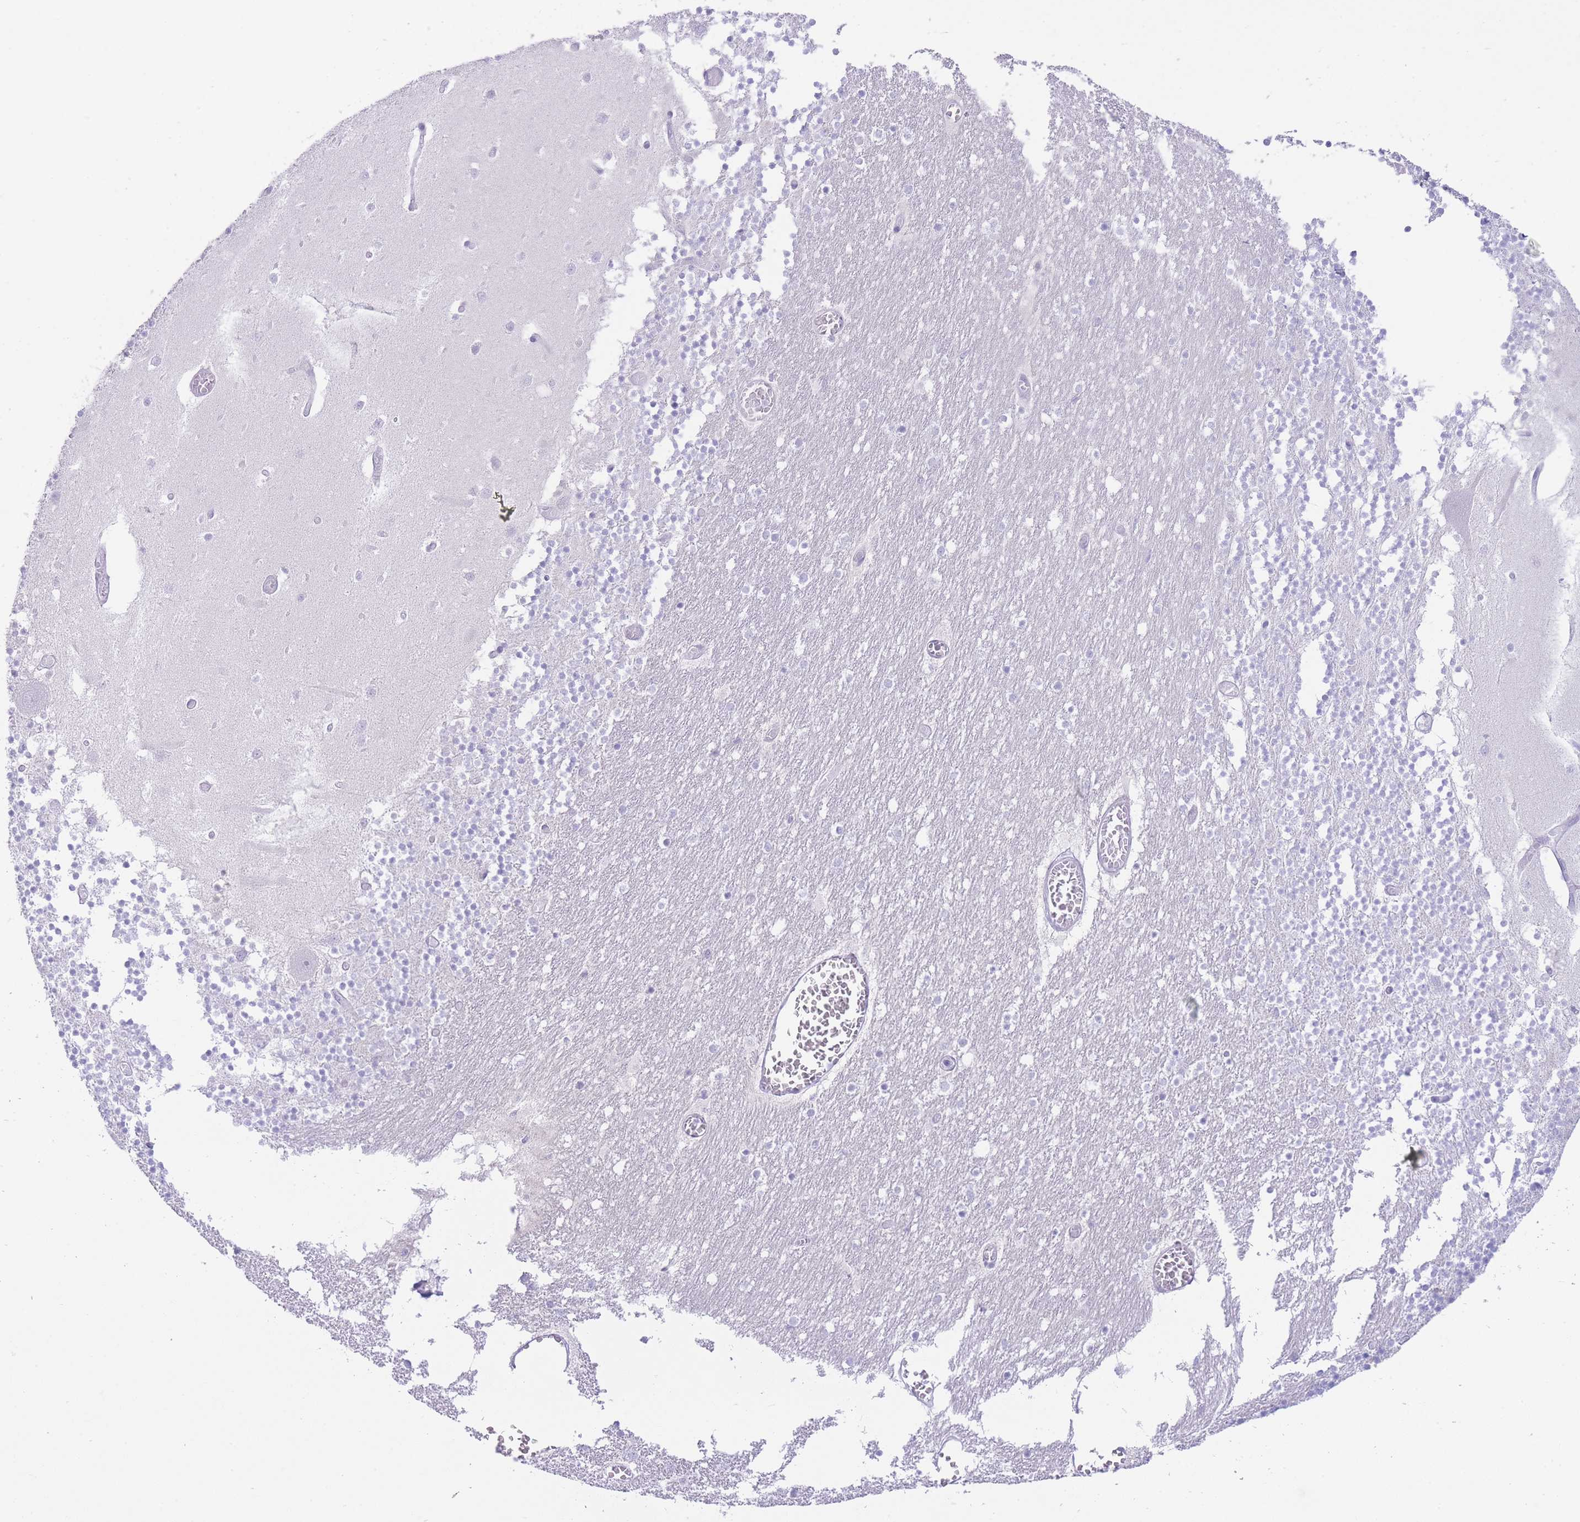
{"staining": {"intensity": "negative", "quantity": "none", "location": "none"}, "tissue": "cerebellum", "cell_type": "Cells in granular layer", "image_type": "normal", "snomed": [{"axis": "morphology", "description": "Normal tissue, NOS"}, {"axis": "topography", "description": "Cerebellum"}], "caption": "A high-resolution photomicrograph shows immunohistochemistry (IHC) staining of normal cerebellum, which shows no significant staining in cells in granular layer.", "gene": "ZNF212", "patient": {"sex": "female", "age": 28}}